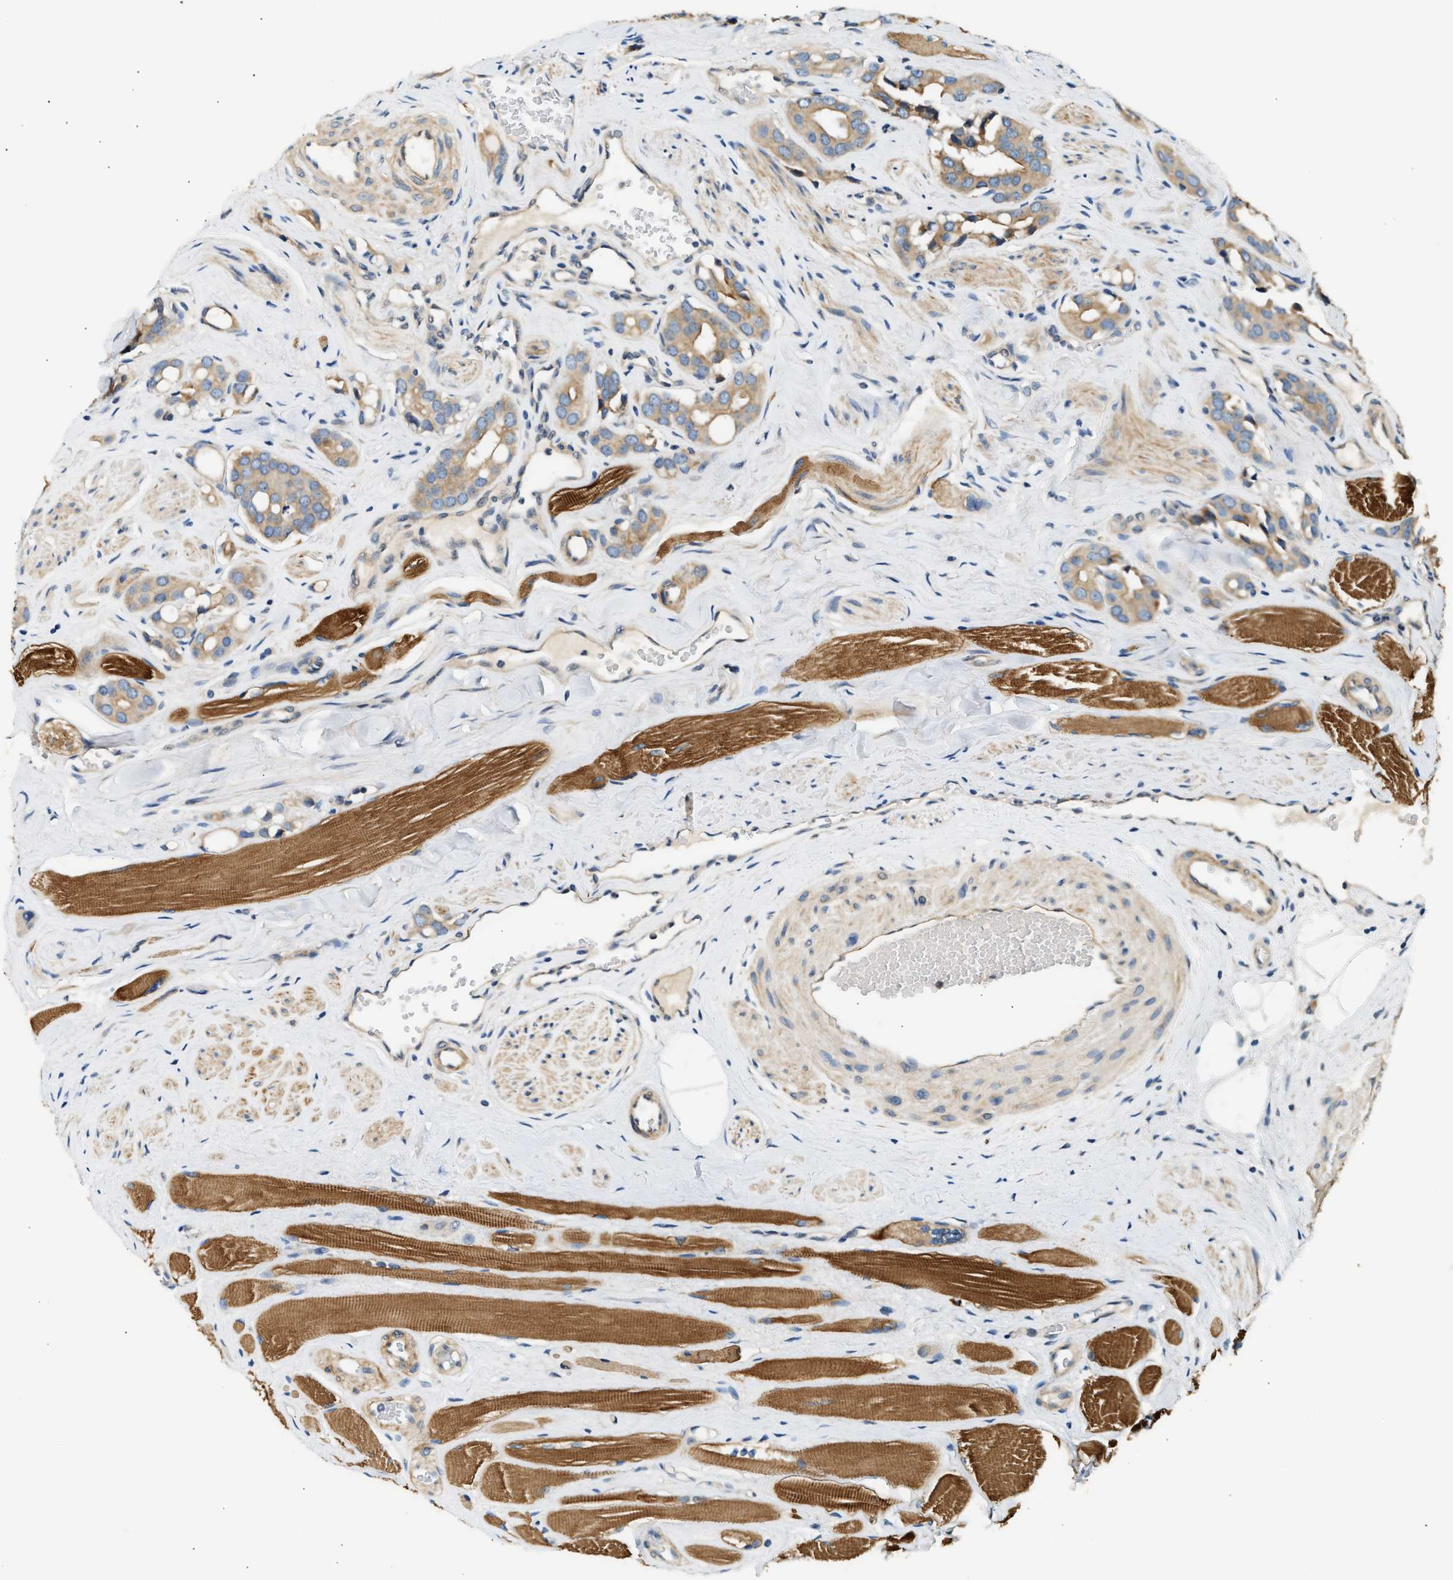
{"staining": {"intensity": "weak", "quantity": ">75%", "location": "cytoplasmic/membranous"}, "tissue": "prostate cancer", "cell_type": "Tumor cells", "image_type": "cancer", "snomed": [{"axis": "morphology", "description": "Adenocarcinoma, High grade"}, {"axis": "topography", "description": "Prostate"}], "caption": "Immunohistochemical staining of human prostate cancer displays weak cytoplasmic/membranous protein expression in about >75% of tumor cells.", "gene": "WDR31", "patient": {"sex": "male", "age": 52}}